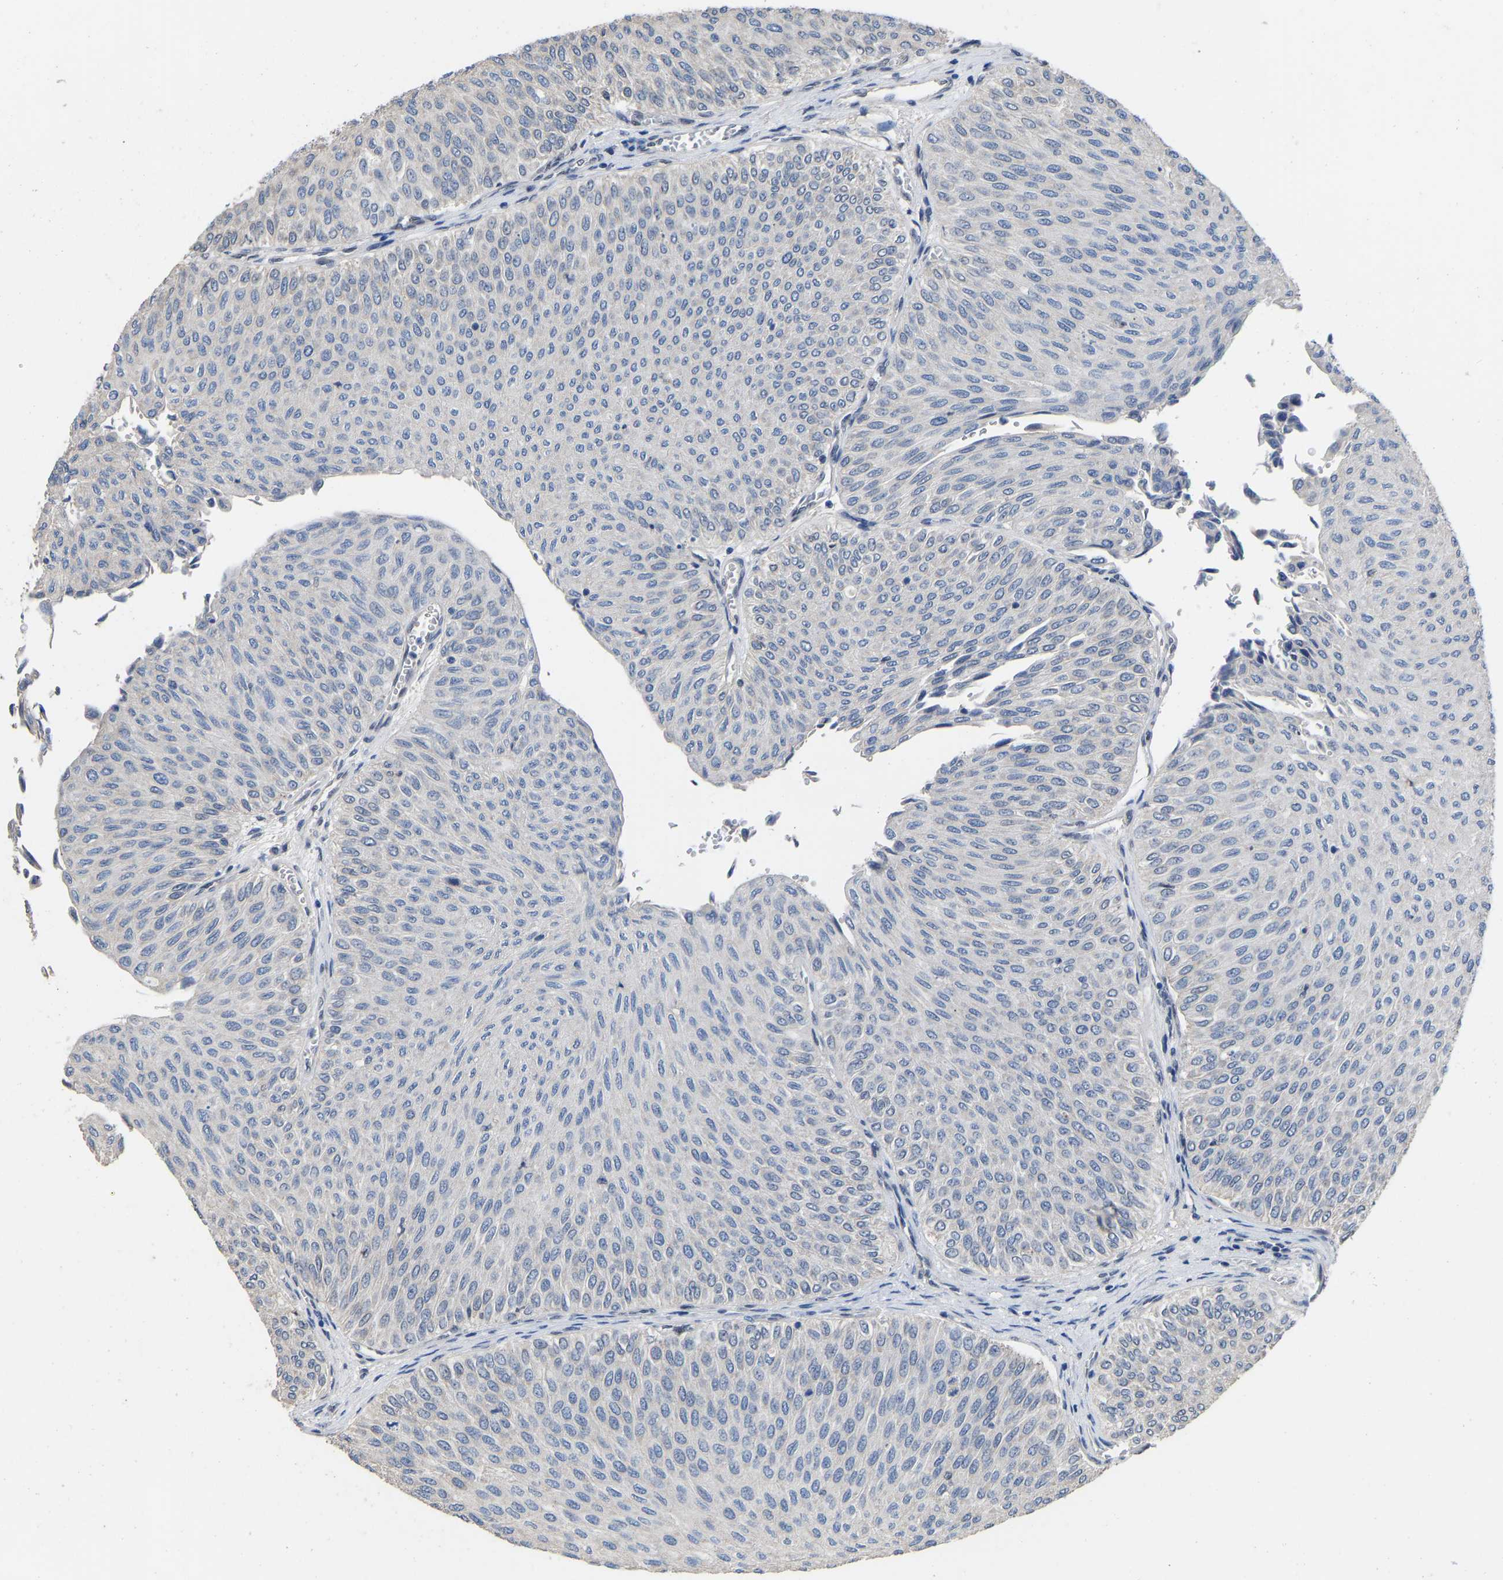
{"staining": {"intensity": "negative", "quantity": "none", "location": "none"}, "tissue": "urothelial cancer", "cell_type": "Tumor cells", "image_type": "cancer", "snomed": [{"axis": "morphology", "description": "Urothelial carcinoma, Low grade"}, {"axis": "topography", "description": "Urinary bladder"}], "caption": "High magnification brightfield microscopy of urothelial cancer stained with DAB (3,3'-diaminobenzidine) (brown) and counterstained with hematoxylin (blue): tumor cells show no significant staining. (DAB (3,3'-diaminobenzidine) immunohistochemistry, high magnification).", "gene": "QKI", "patient": {"sex": "male", "age": 78}}